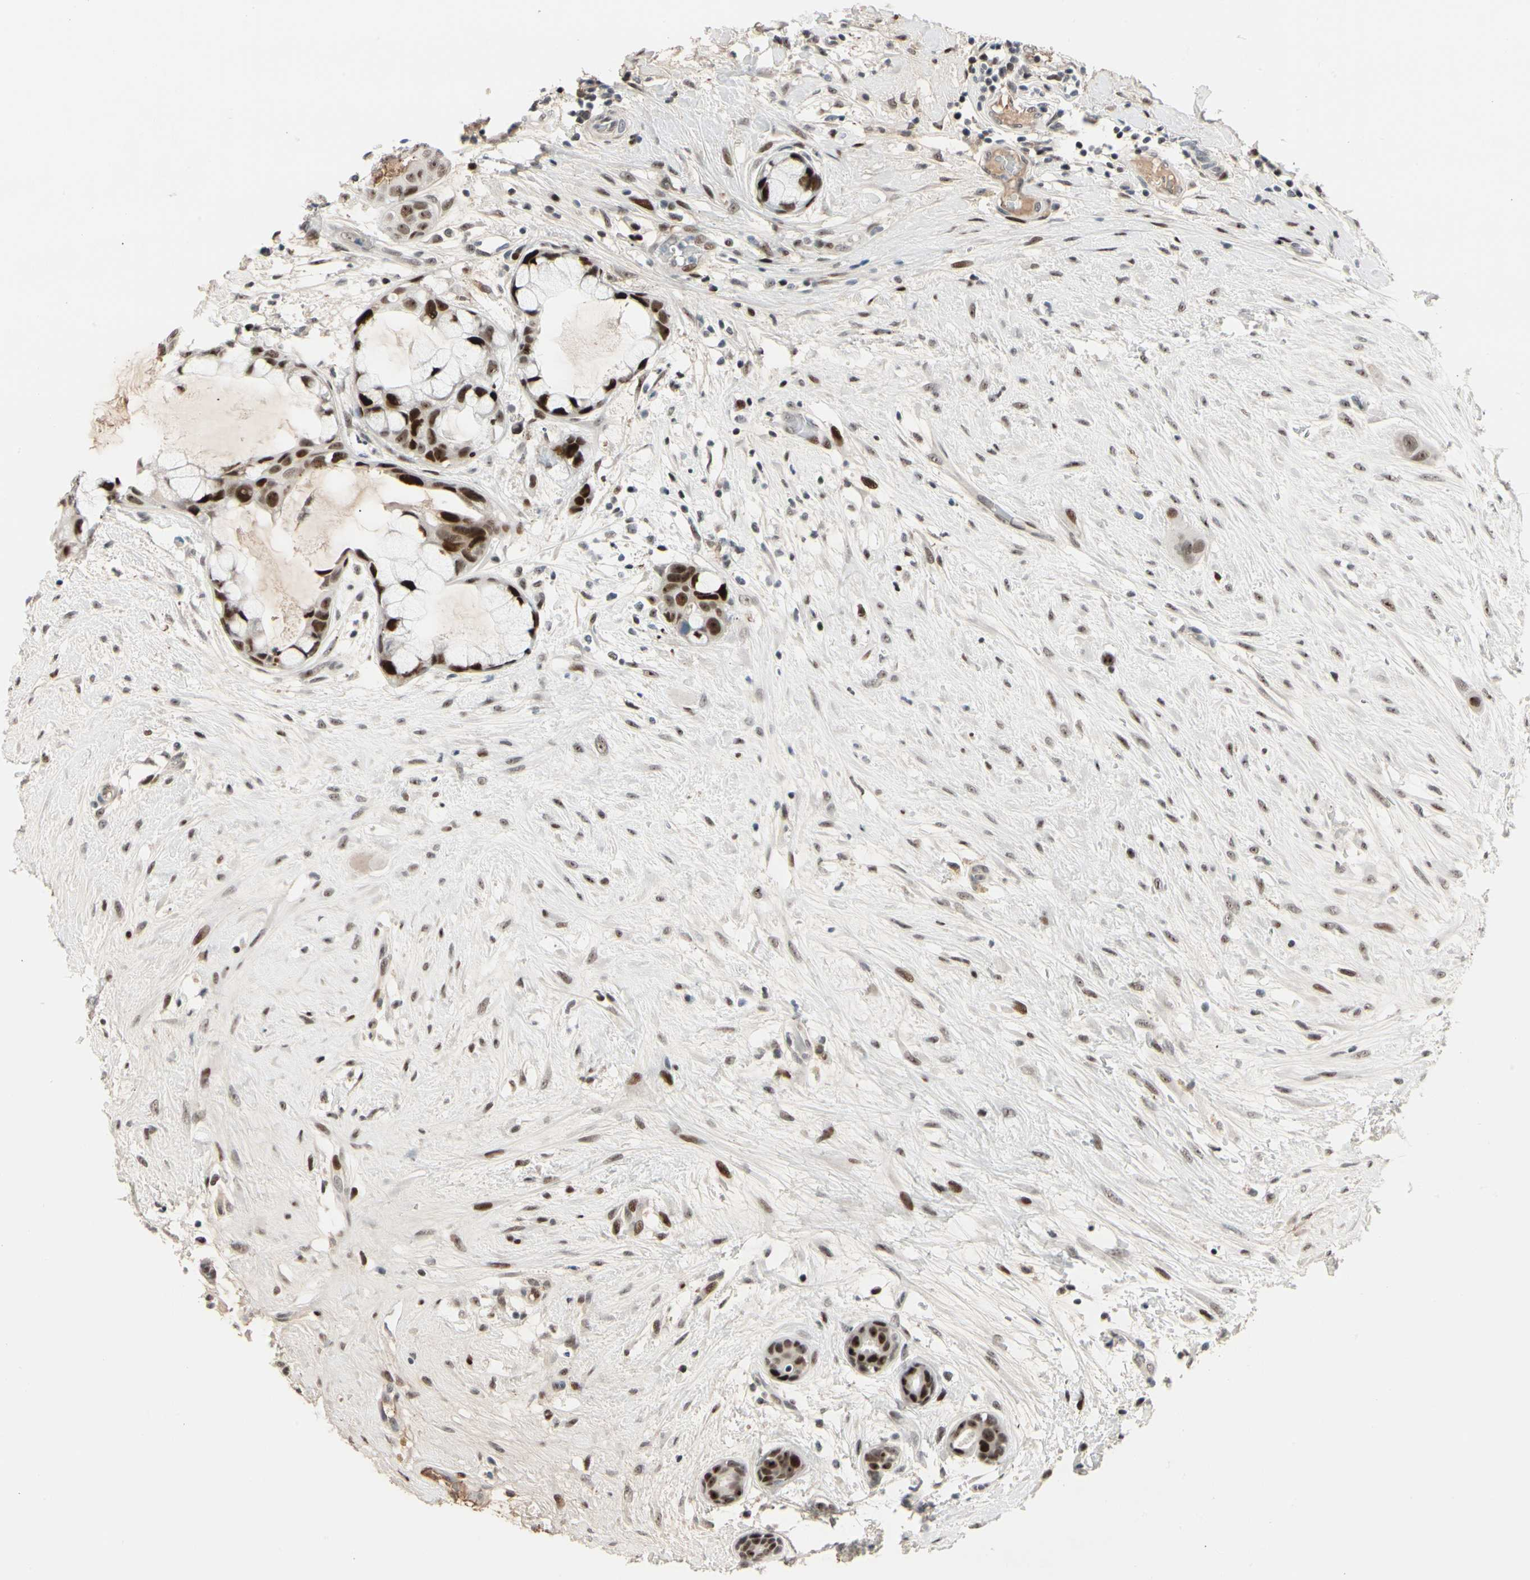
{"staining": {"intensity": "moderate", "quantity": ">75%", "location": "nuclear"}, "tissue": "breast cancer", "cell_type": "Tumor cells", "image_type": "cancer", "snomed": [{"axis": "morphology", "description": "Duct carcinoma"}, {"axis": "topography", "description": "Breast"}], "caption": "Moderate nuclear positivity is seen in about >75% of tumor cells in breast cancer (intraductal carcinoma). (IHC, brightfield microscopy, high magnification).", "gene": "FOXO3", "patient": {"sex": "female", "age": 40}}